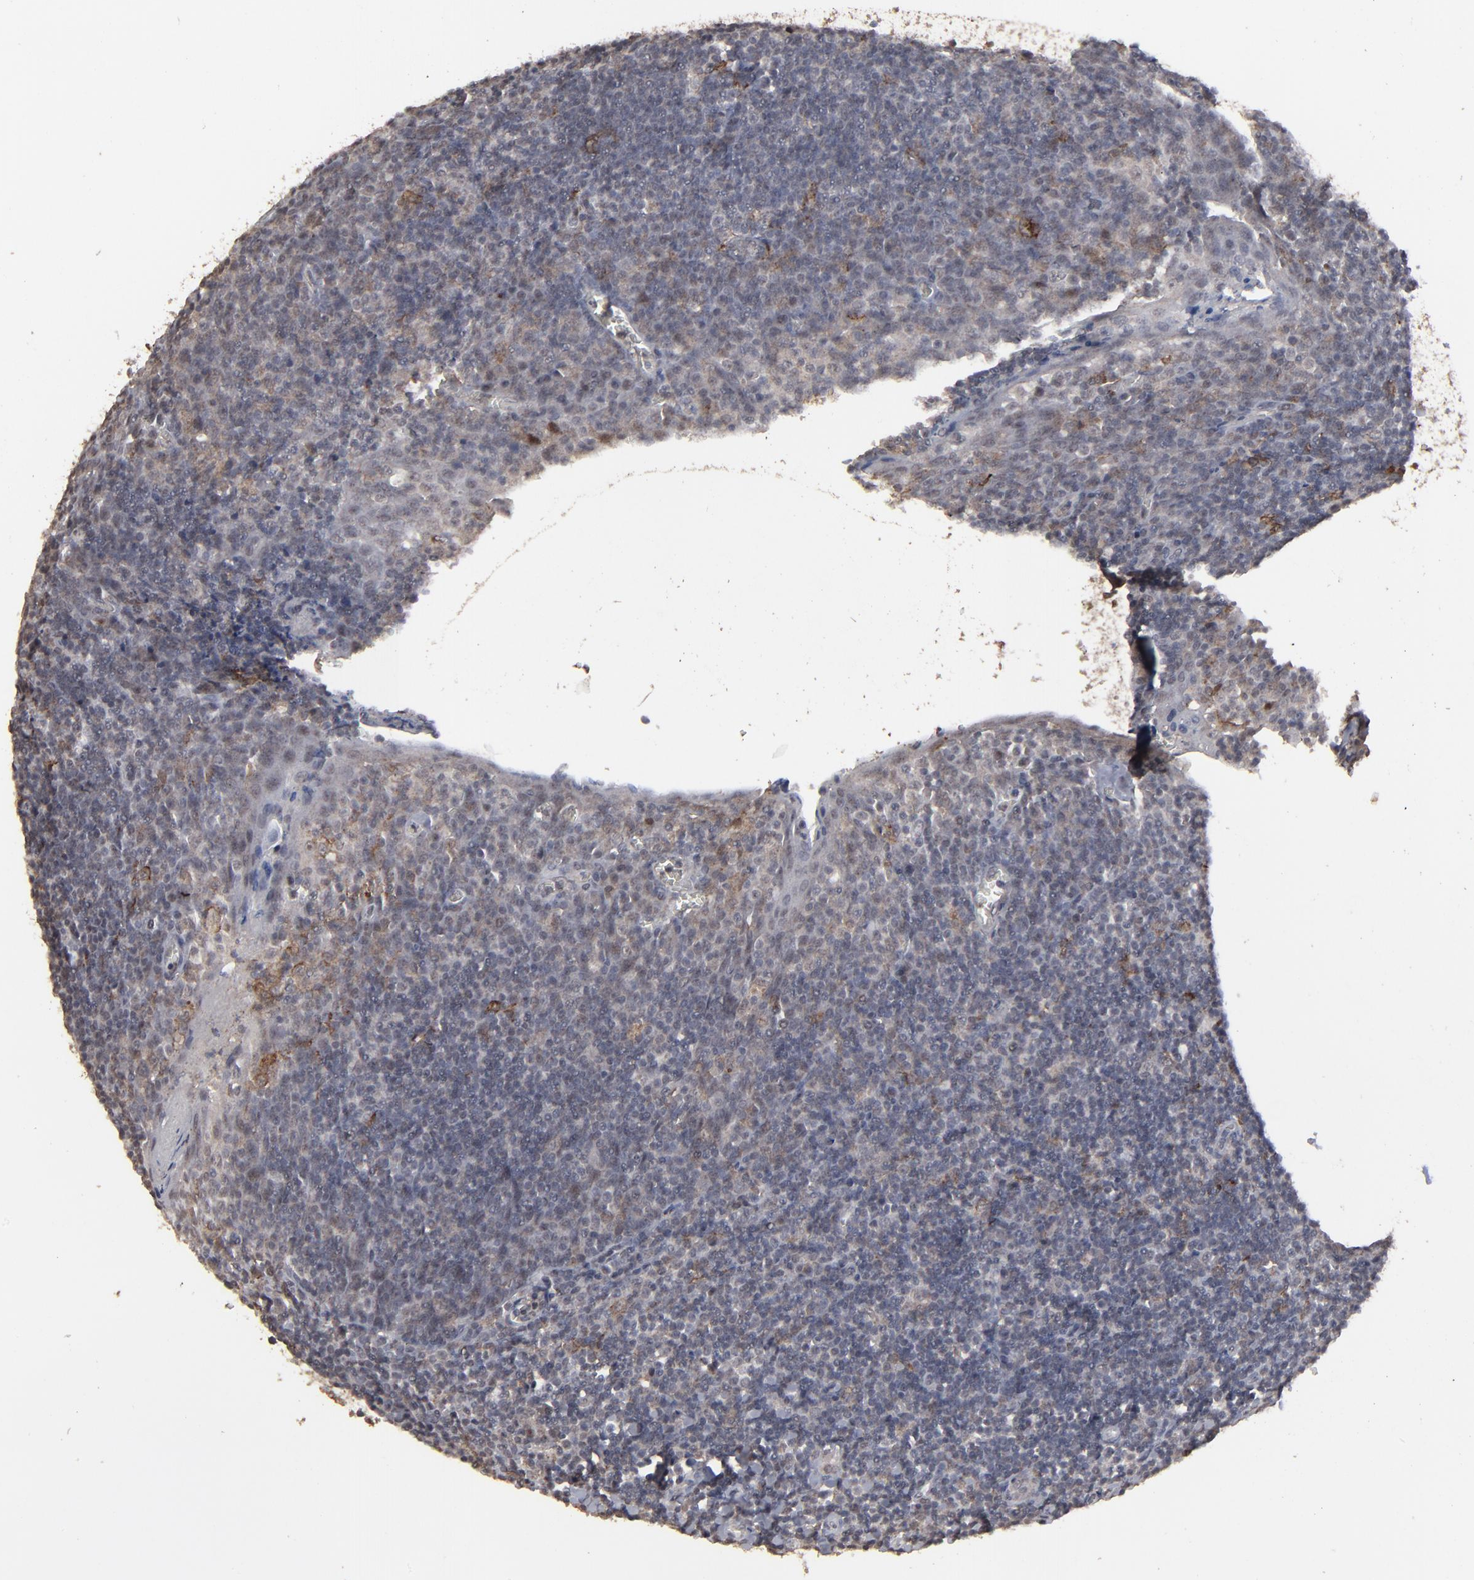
{"staining": {"intensity": "weak", "quantity": "<25%", "location": "cytoplasmic/membranous"}, "tissue": "tonsil", "cell_type": "Germinal center cells", "image_type": "normal", "snomed": [{"axis": "morphology", "description": "Normal tissue, NOS"}, {"axis": "topography", "description": "Tonsil"}], "caption": "Immunohistochemical staining of unremarkable tonsil shows no significant staining in germinal center cells.", "gene": "SLC22A17", "patient": {"sex": "male", "age": 20}}